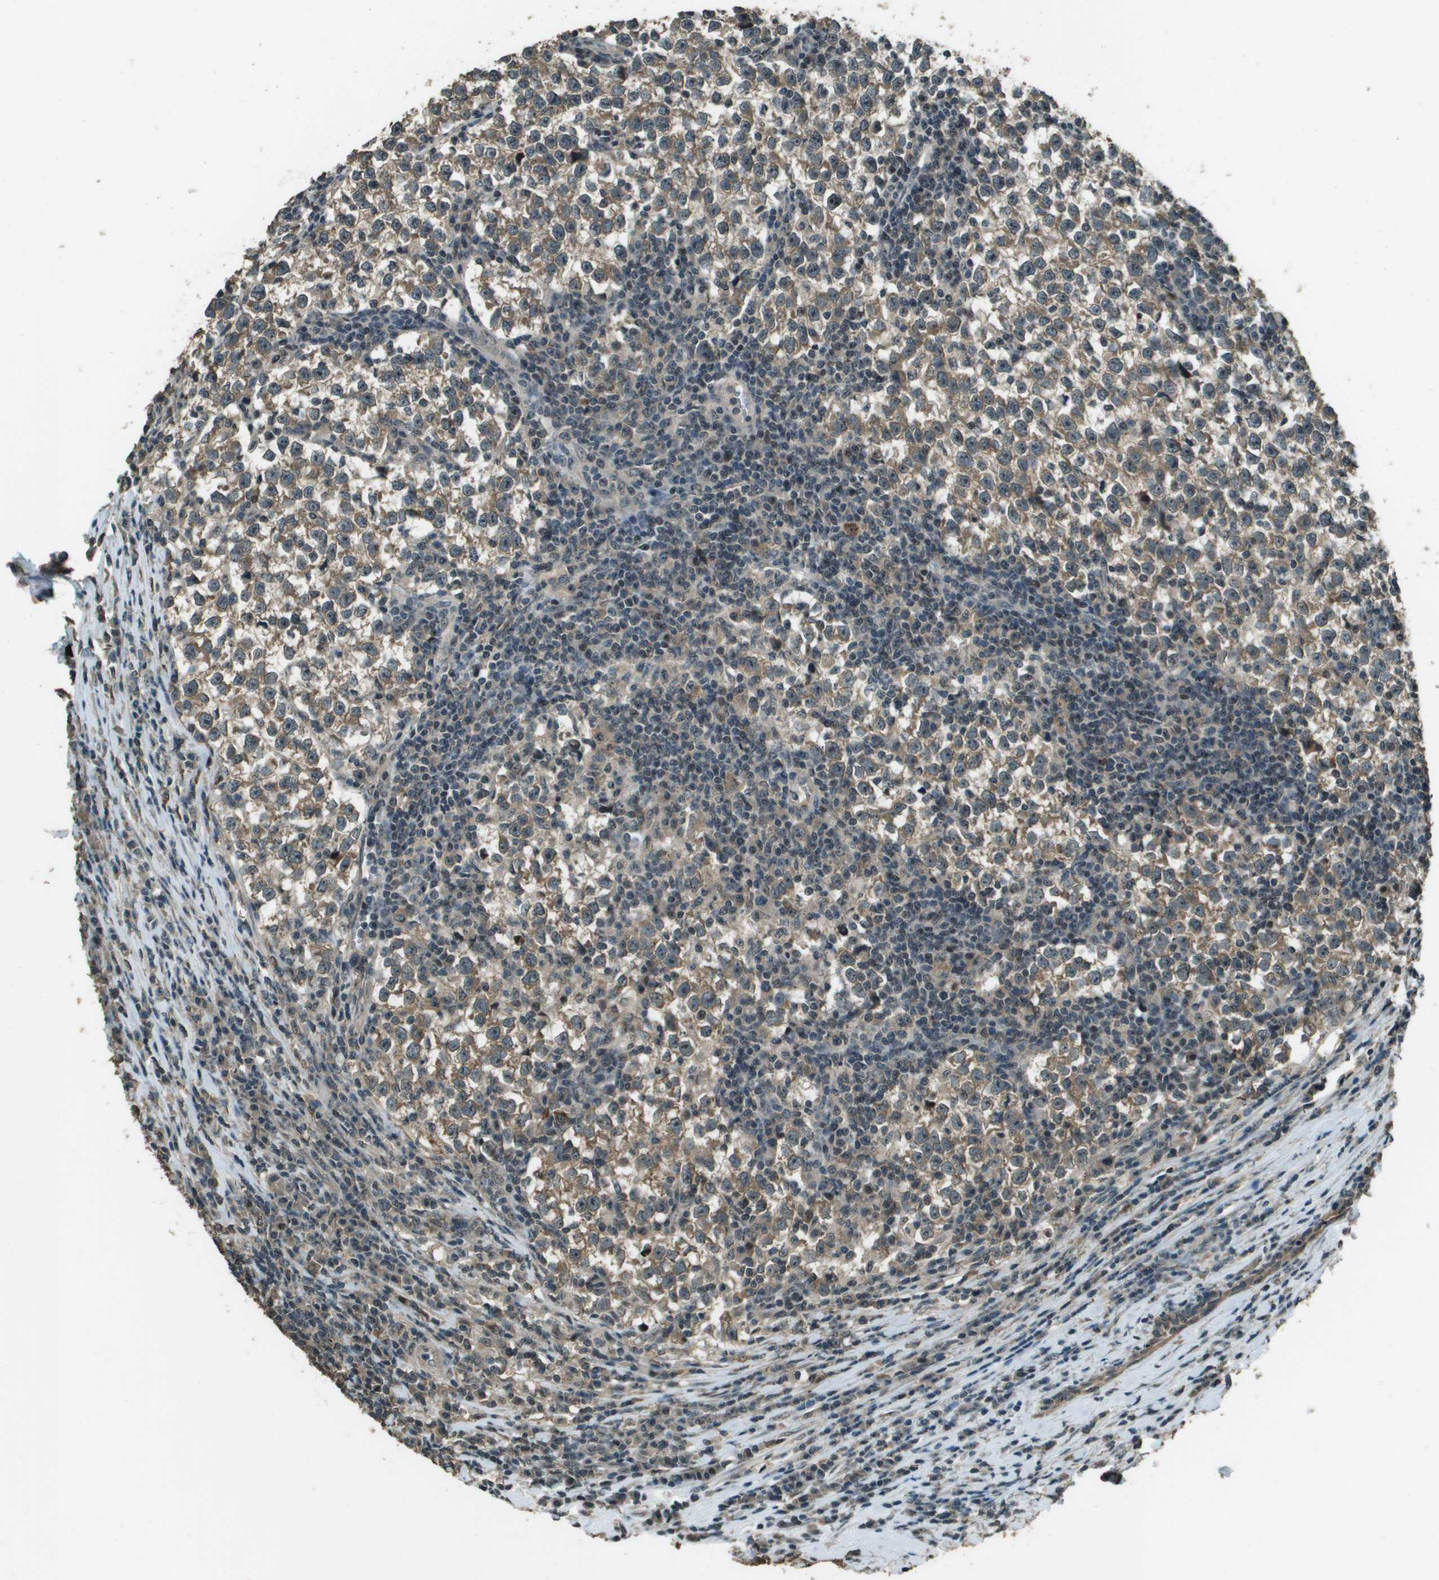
{"staining": {"intensity": "weak", "quantity": ">75%", "location": "cytoplasmic/membranous"}, "tissue": "testis cancer", "cell_type": "Tumor cells", "image_type": "cancer", "snomed": [{"axis": "morphology", "description": "Normal tissue, NOS"}, {"axis": "morphology", "description": "Seminoma, NOS"}, {"axis": "topography", "description": "Testis"}], "caption": "Immunohistochemistry image of testis seminoma stained for a protein (brown), which shows low levels of weak cytoplasmic/membranous expression in approximately >75% of tumor cells.", "gene": "SDC3", "patient": {"sex": "male", "age": 43}}